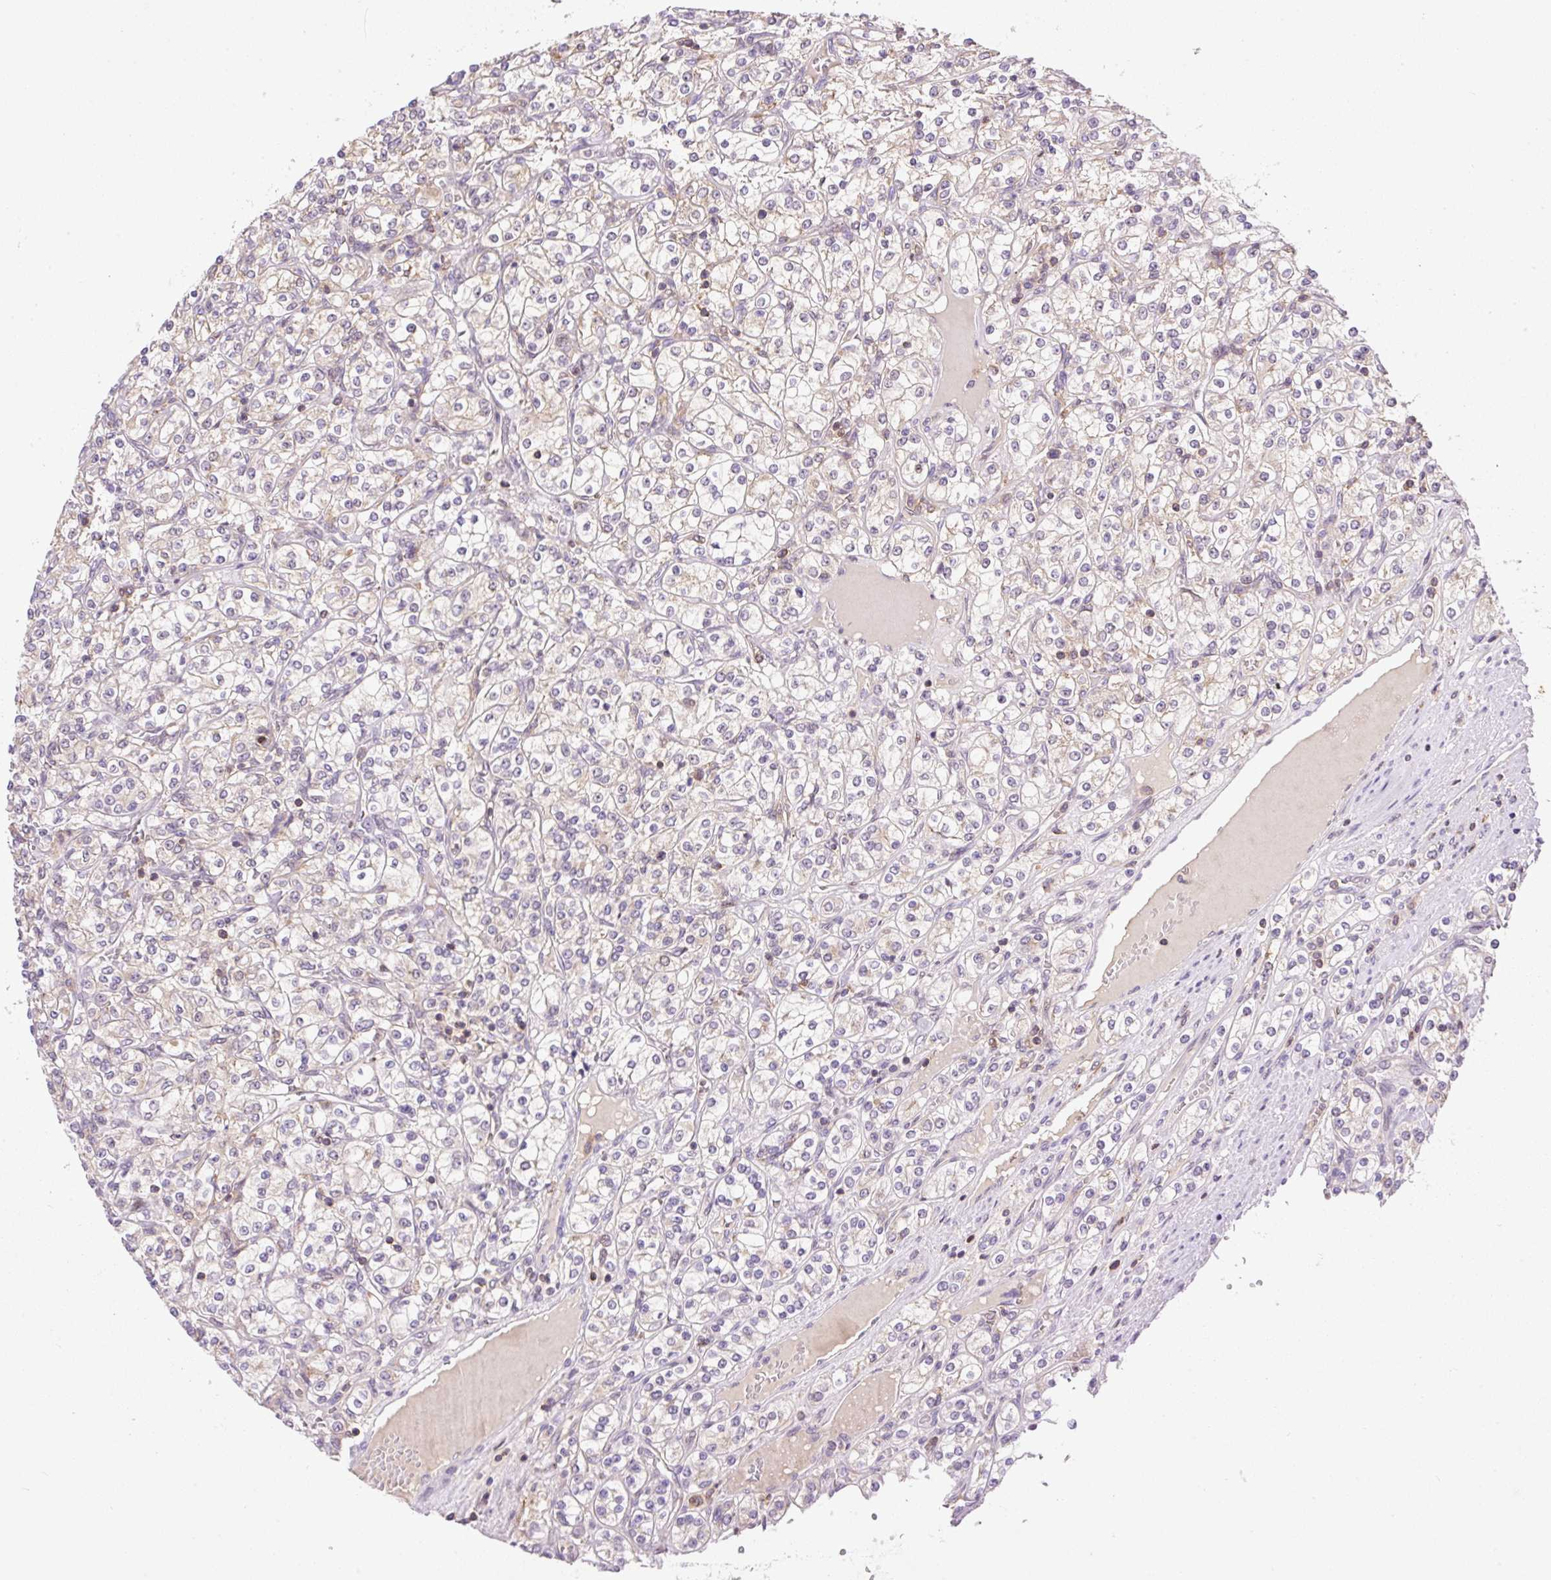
{"staining": {"intensity": "weak", "quantity": "25%-75%", "location": "cytoplasmic/membranous"}, "tissue": "renal cancer", "cell_type": "Tumor cells", "image_type": "cancer", "snomed": [{"axis": "morphology", "description": "Adenocarcinoma, NOS"}, {"axis": "topography", "description": "Kidney"}], "caption": "IHC micrograph of neoplastic tissue: renal cancer (adenocarcinoma) stained using immunohistochemistry reveals low levels of weak protein expression localized specifically in the cytoplasmic/membranous of tumor cells, appearing as a cytoplasmic/membranous brown color.", "gene": "CARD11", "patient": {"sex": "male", "age": 77}}